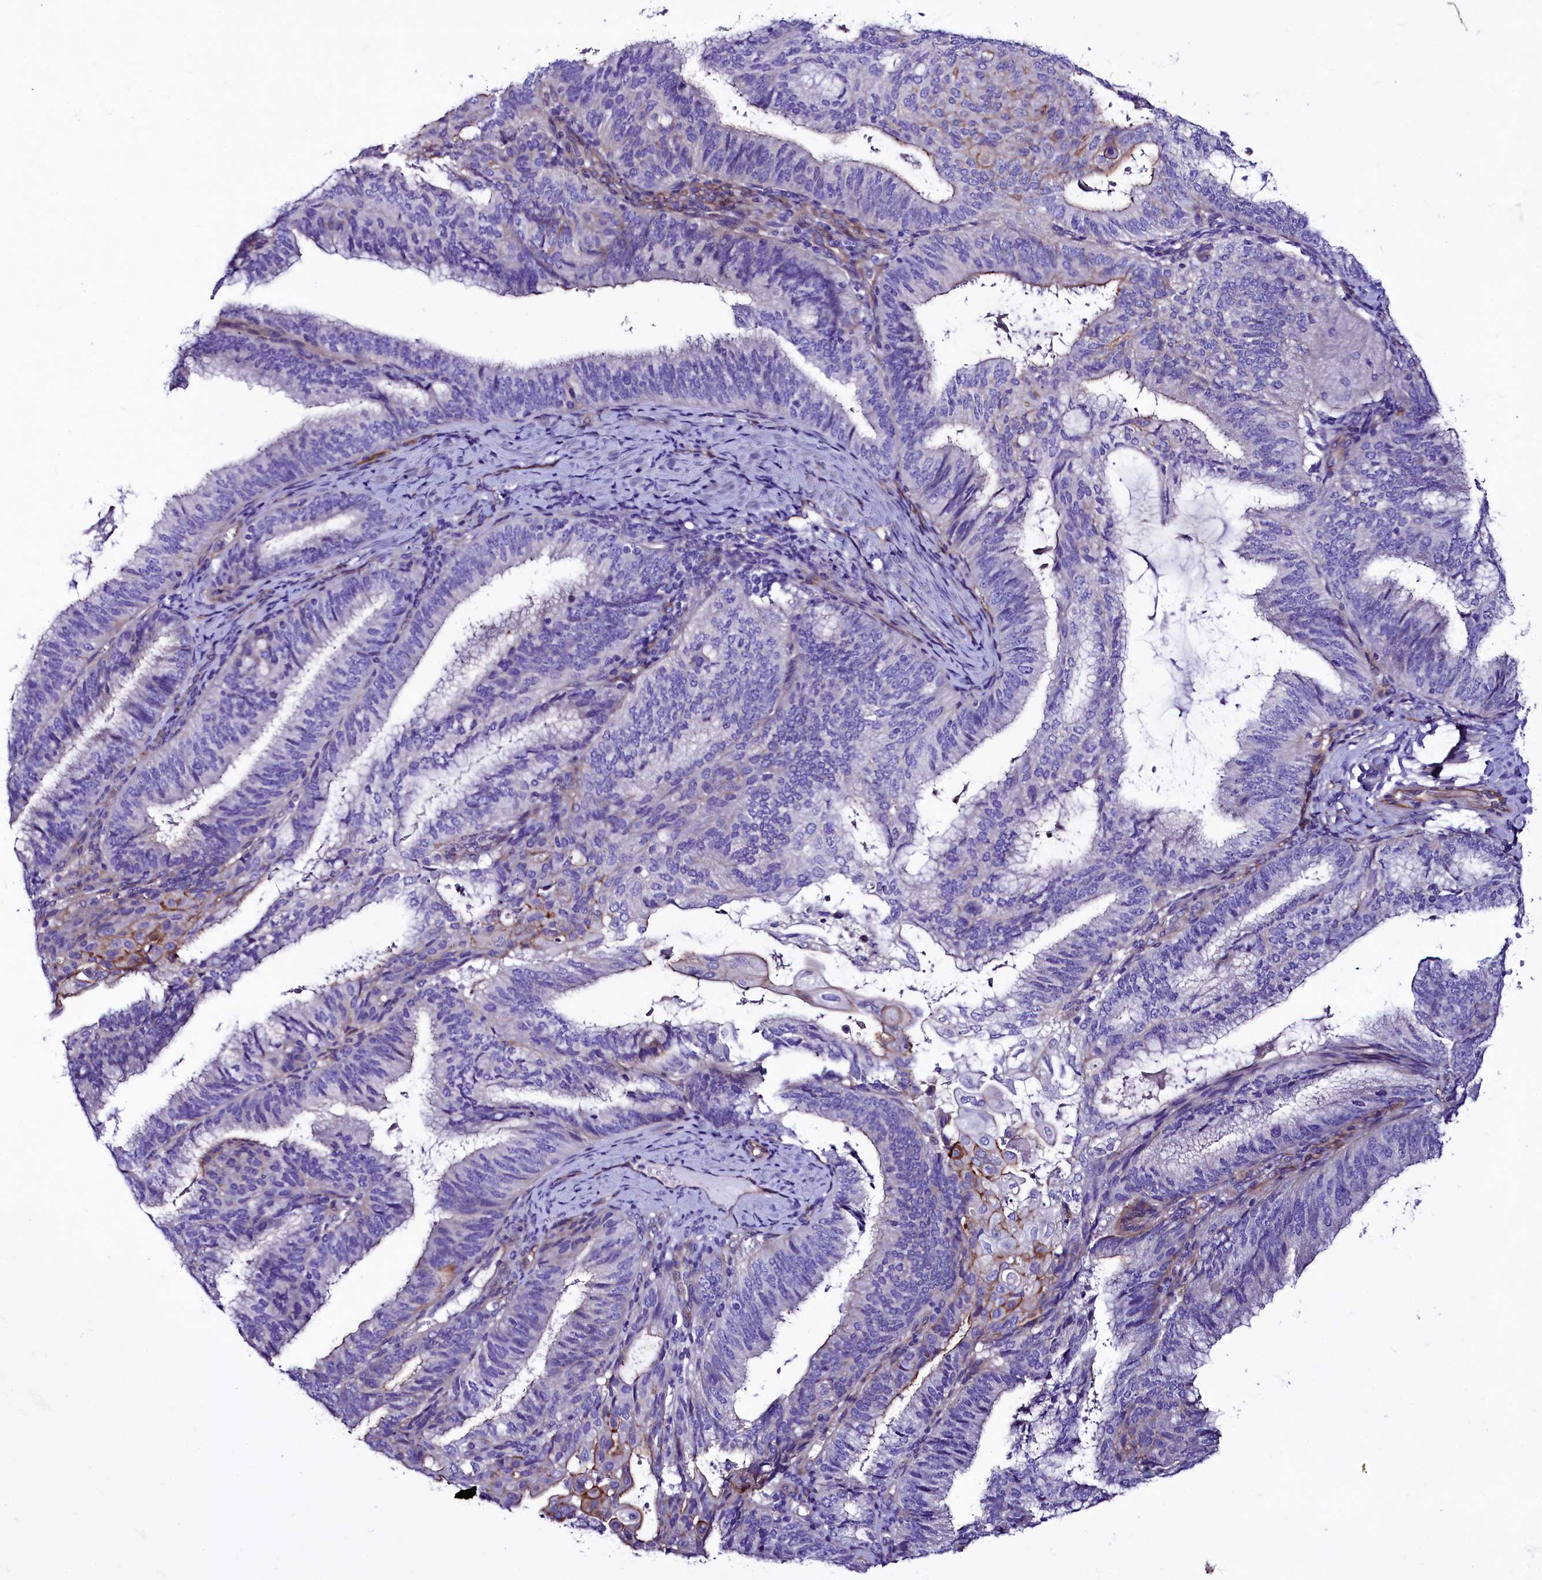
{"staining": {"intensity": "moderate", "quantity": "<25%", "location": "cytoplasmic/membranous"}, "tissue": "endometrial cancer", "cell_type": "Tumor cells", "image_type": "cancer", "snomed": [{"axis": "morphology", "description": "Adenocarcinoma, NOS"}, {"axis": "topography", "description": "Endometrium"}], "caption": "A photomicrograph showing moderate cytoplasmic/membranous expression in about <25% of tumor cells in endometrial cancer (adenocarcinoma), as visualized by brown immunohistochemical staining.", "gene": "SLF1", "patient": {"sex": "female", "age": 49}}